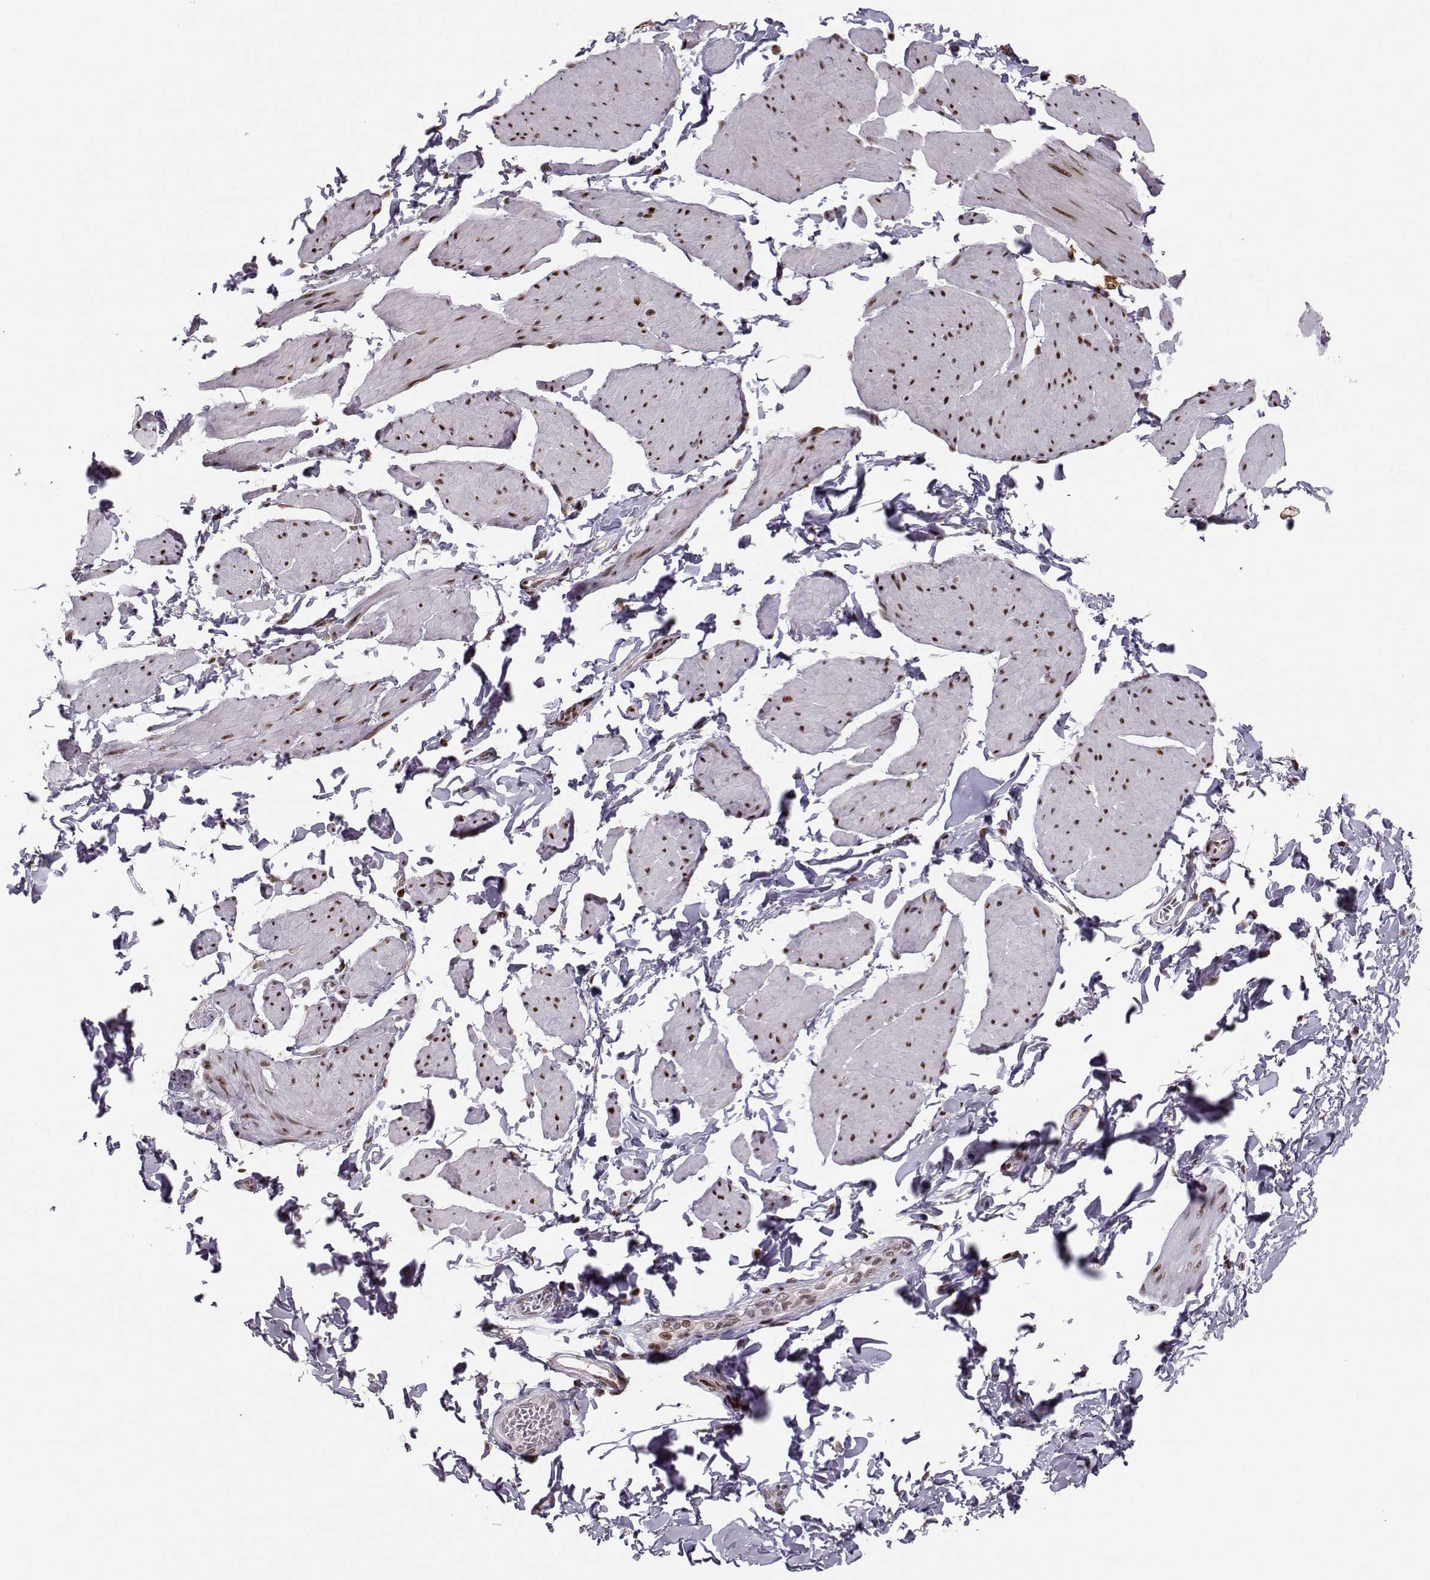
{"staining": {"intensity": "strong", "quantity": ">75%", "location": "nuclear"}, "tissue": "smooth muscle", "cell_type": "Smooth muscle cells", "image_type": "normal", "snomed": [{"axis": "morphology", "description": "Normal tissue, NOS"}, {"axis": "topography", "description": "Adipose tissue"}, {"axis": "topography", "description": "Smooth muscle"}, {"axis": "topography", "description": "Peripheral nerve tissue"}], "caption": "A brown stain labels strong nuclear staining of a protein in smooth muscle cells of normal smooth muscle. The protein of interest is shown in brown color, while the nuclei are stained blue.", "gene": "SNAPC2", "patient": {"sex": "male", "age": 83}}